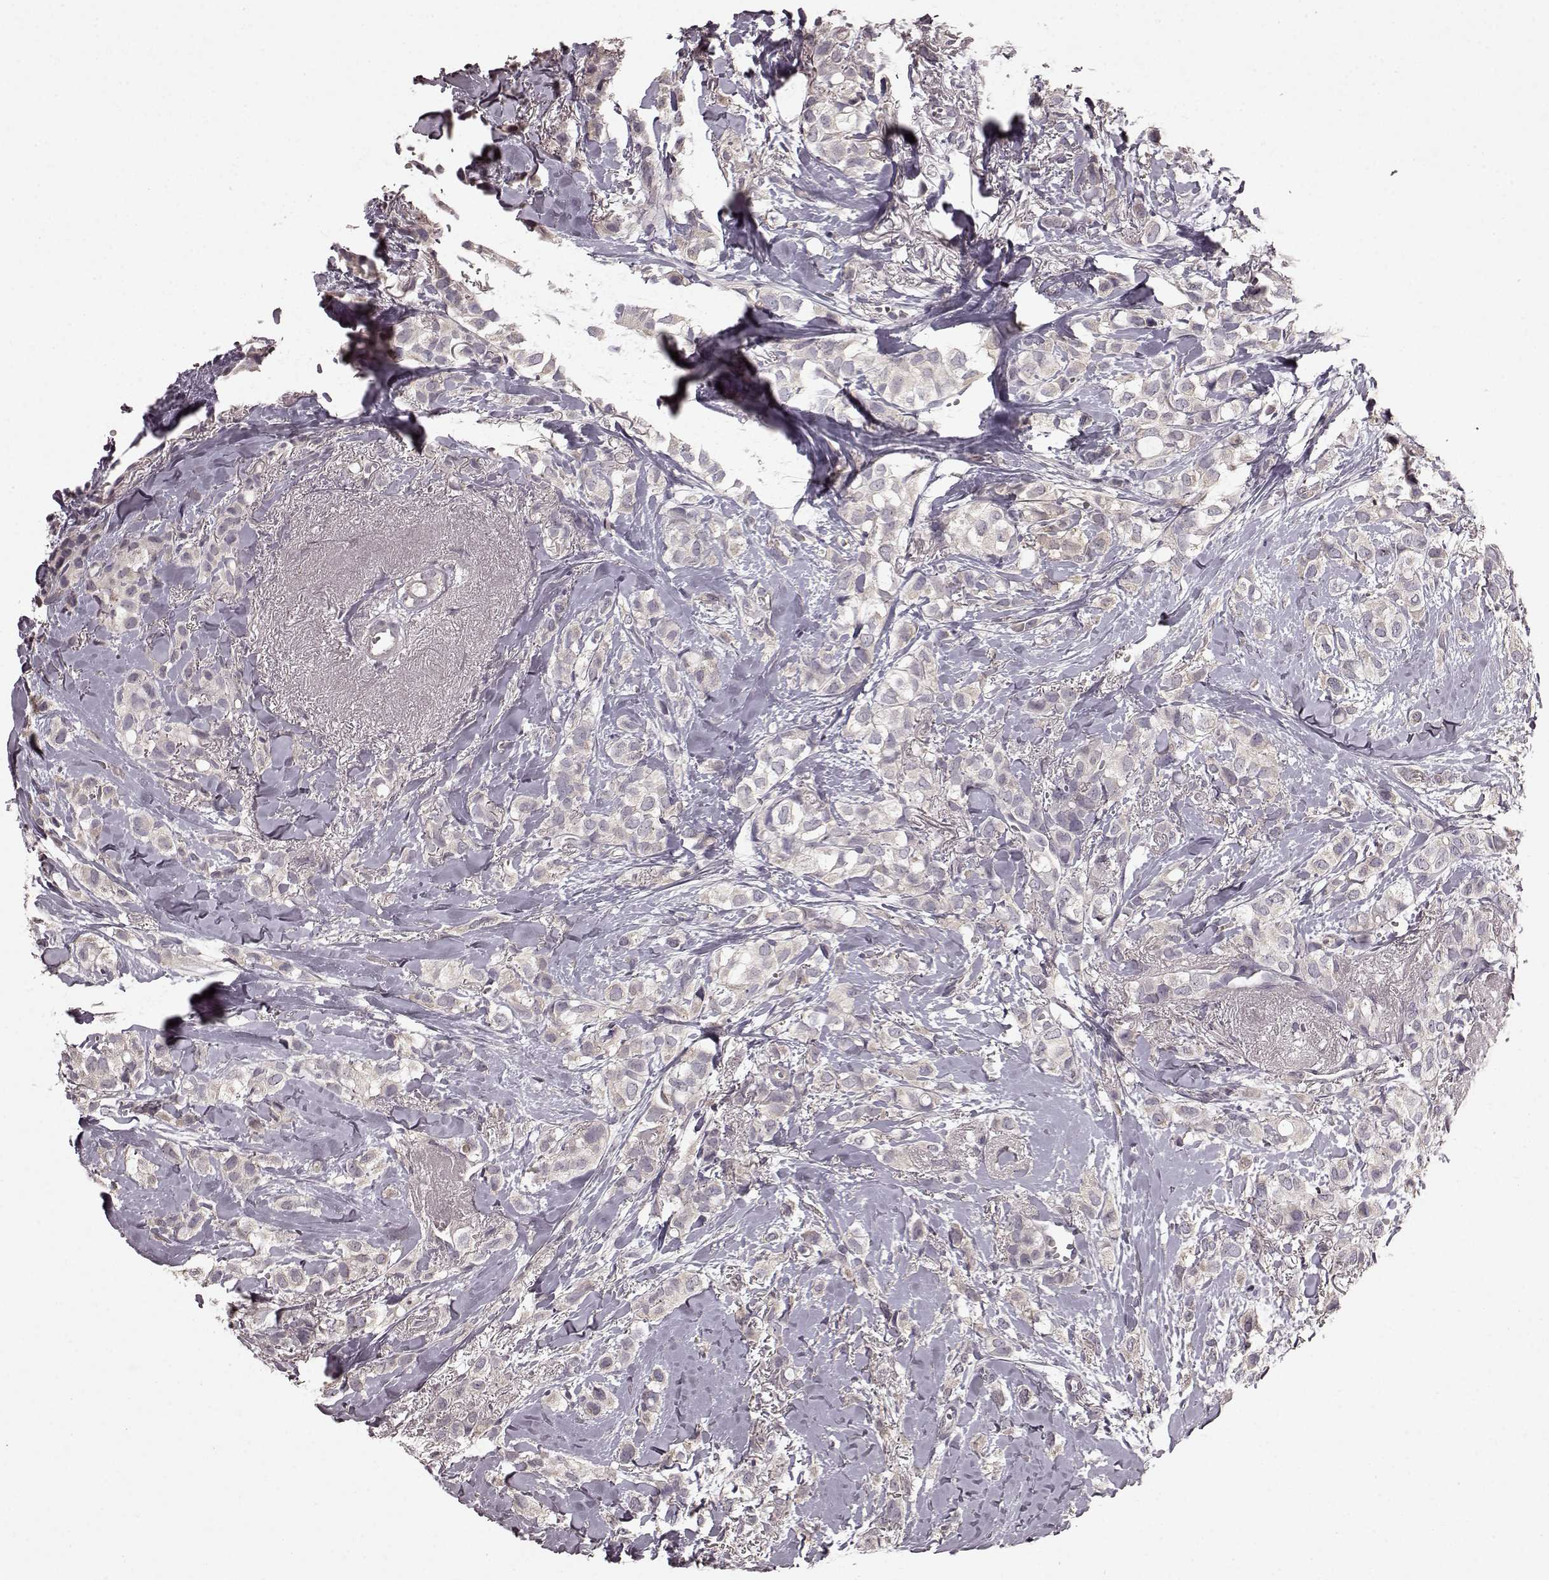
{"staining": {"intensity": "negative", "quantity": "none", "location": "none"}, "tissue": "breast cancer", "cell_type": "Tumor cells", "image_type": "cancer", "snomed": [{"axis": "morphology", "description": "Duct carcinoma"}, {"axis": "topography", "description": "Breast"}], "caption": "A photomicrograph of human breast cancer (infiltrating ductal carcinoma) is negative for staining in tumor cells.", "gene": "SLC22A18", "patient": {"sex": "female", "age": 85}}